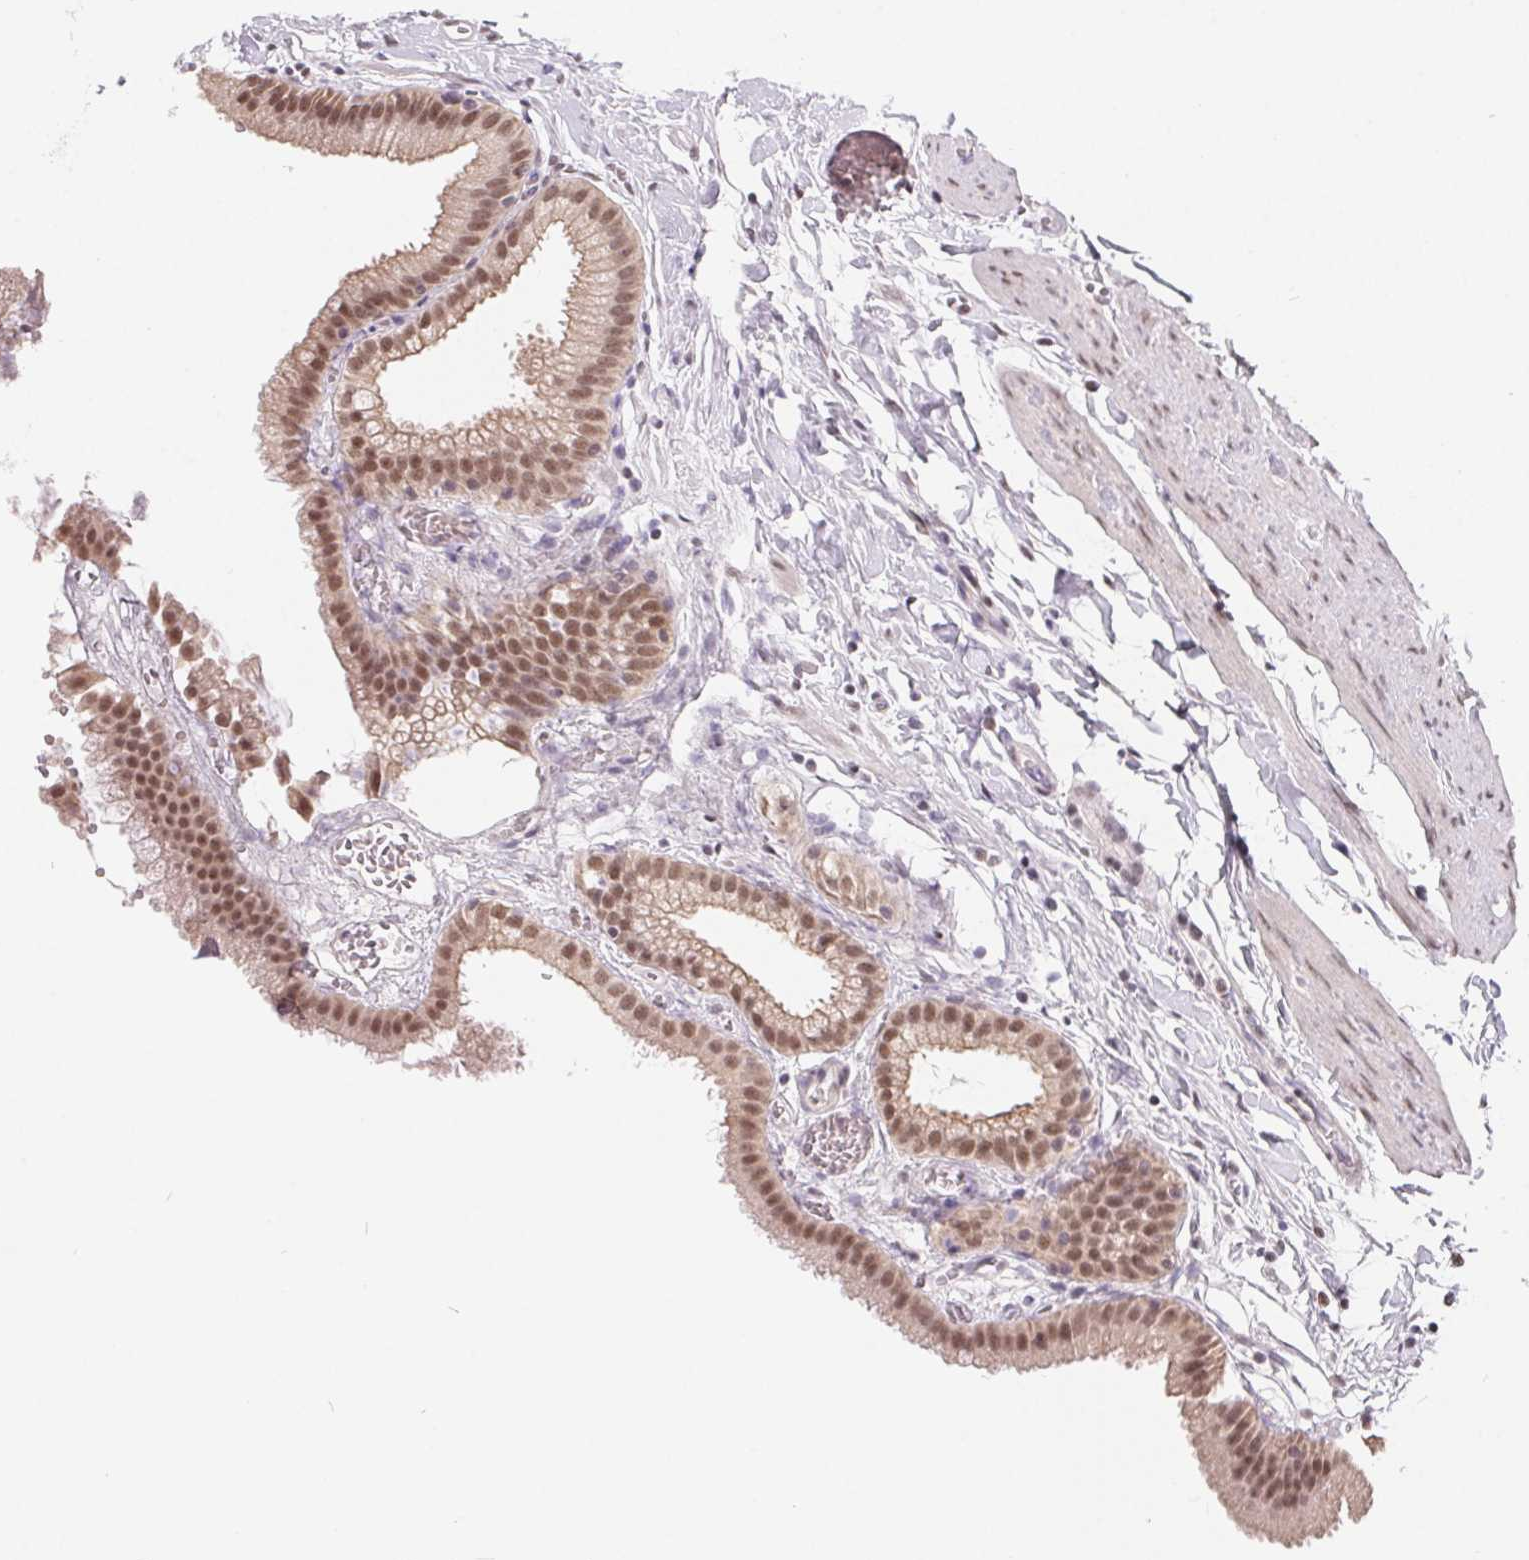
{"staining": {"intensity": "moderate", "quantity": ">75%", "location": "nuclear"}, "tissue": "gallbladder", "cell_type": "Glandular cells", "image_type": "normal", "snomed": [{"axis": "morphology", "description": "Normal tissue, NOS"}, {"axis": "topography", "description": "Gallbladder"}], "caption": "This histopathology image displays immunohistochemistry staining of unremarkable human gallbladder, with medium moderate nuclear positivity in approximately >75% of glandular cells.", "gene": "TCERG1", "patient": {"sex": "female", "age": 63}}